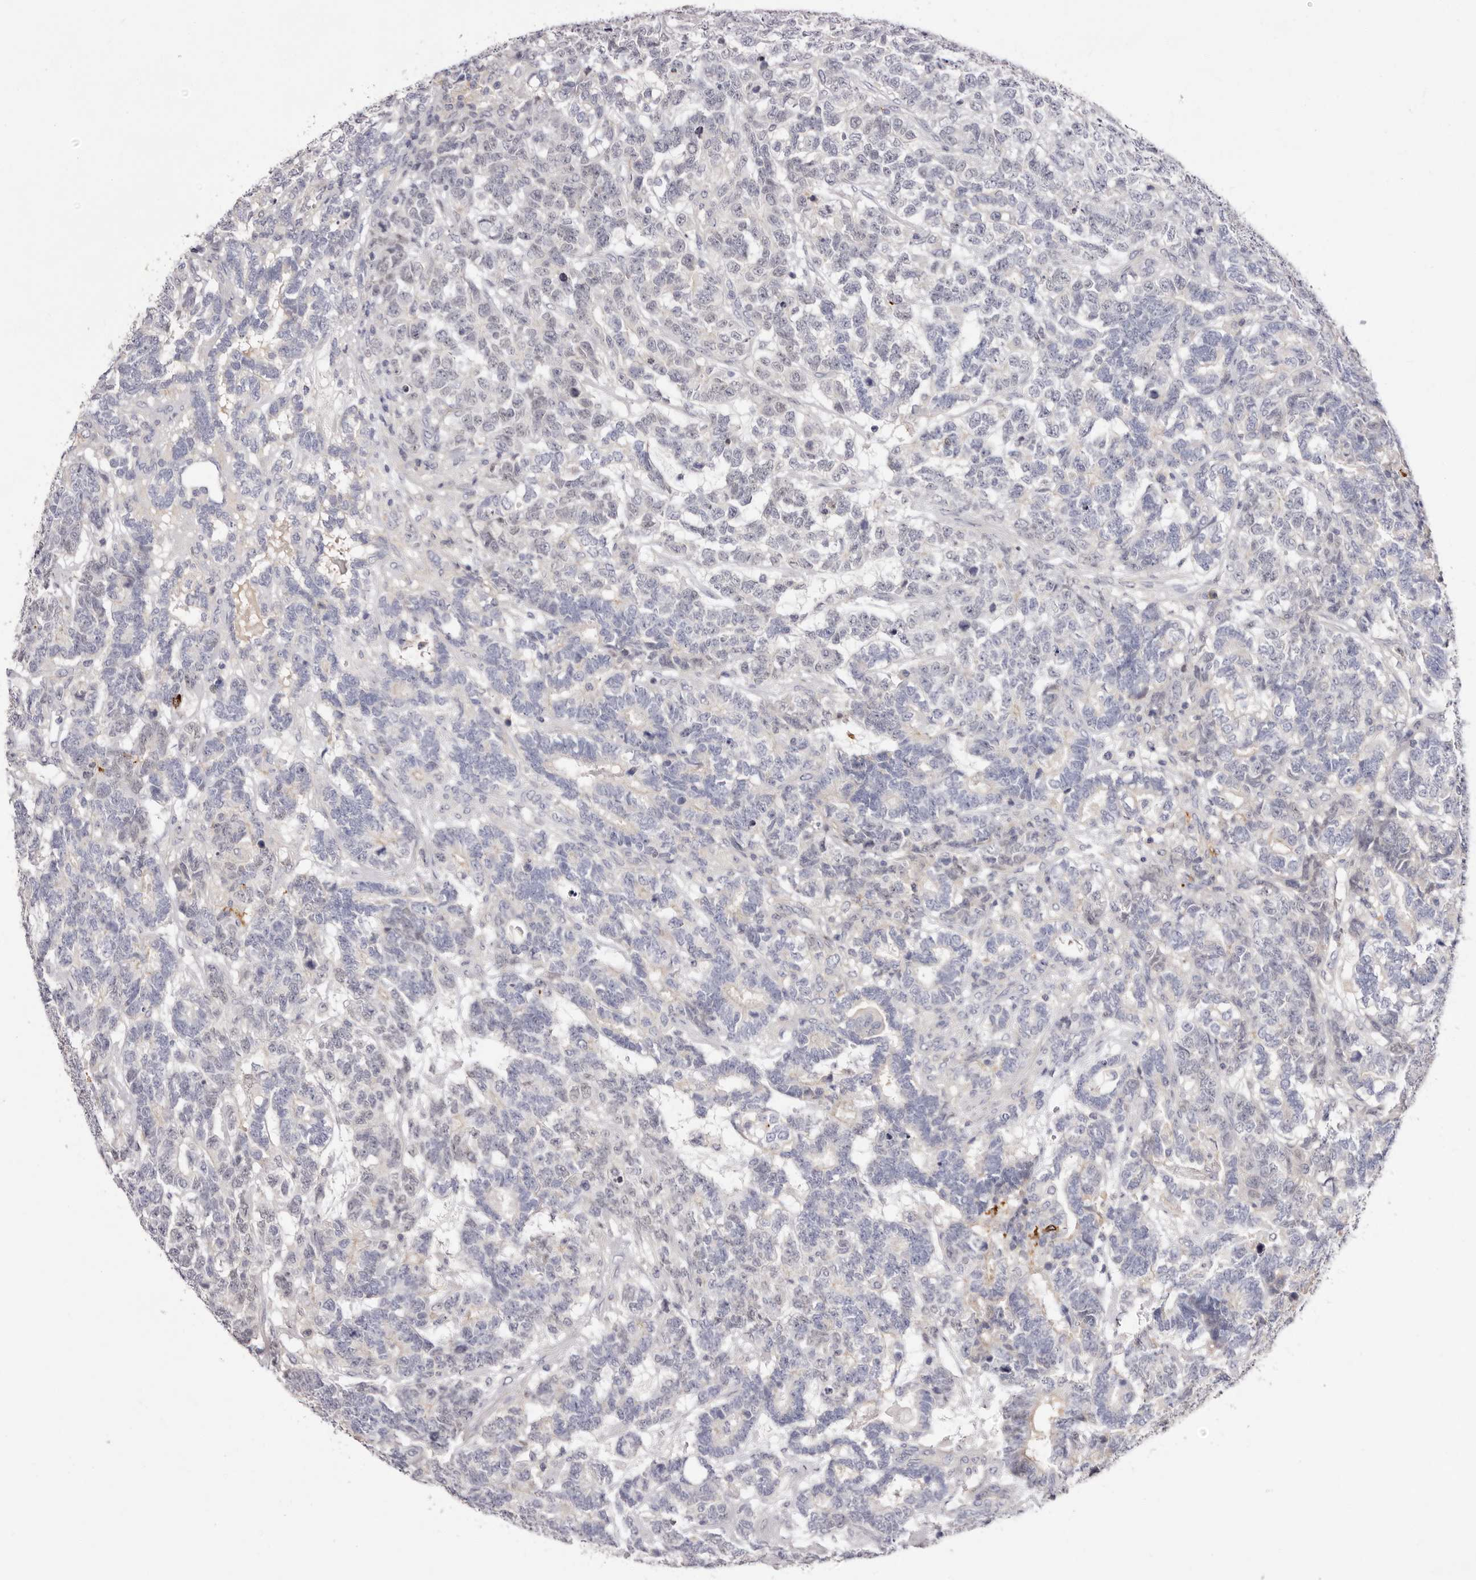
{"staining": {"intensity": "negative", "quantity": "none", "location": "none"}, "tissue": "testis cancer", "cell_type": "Tumor cells", "image_type": "cancer", "snomed": [{"axis": "morphology", "description": "Carcinoma, Embryonal, NOS"}, {"axis": "topography", "description": "Testis"}], "caption": "A high-resolution image shows immunohistochemistry staining of testis embryonal carcinoma, which reveals no significant expression in tumor cells. (Brightfield microscopy of DAB immunohistochemistry at high magnification).", "gene": "S1PR5", "patient": {"sex": "male", "age": 26}}